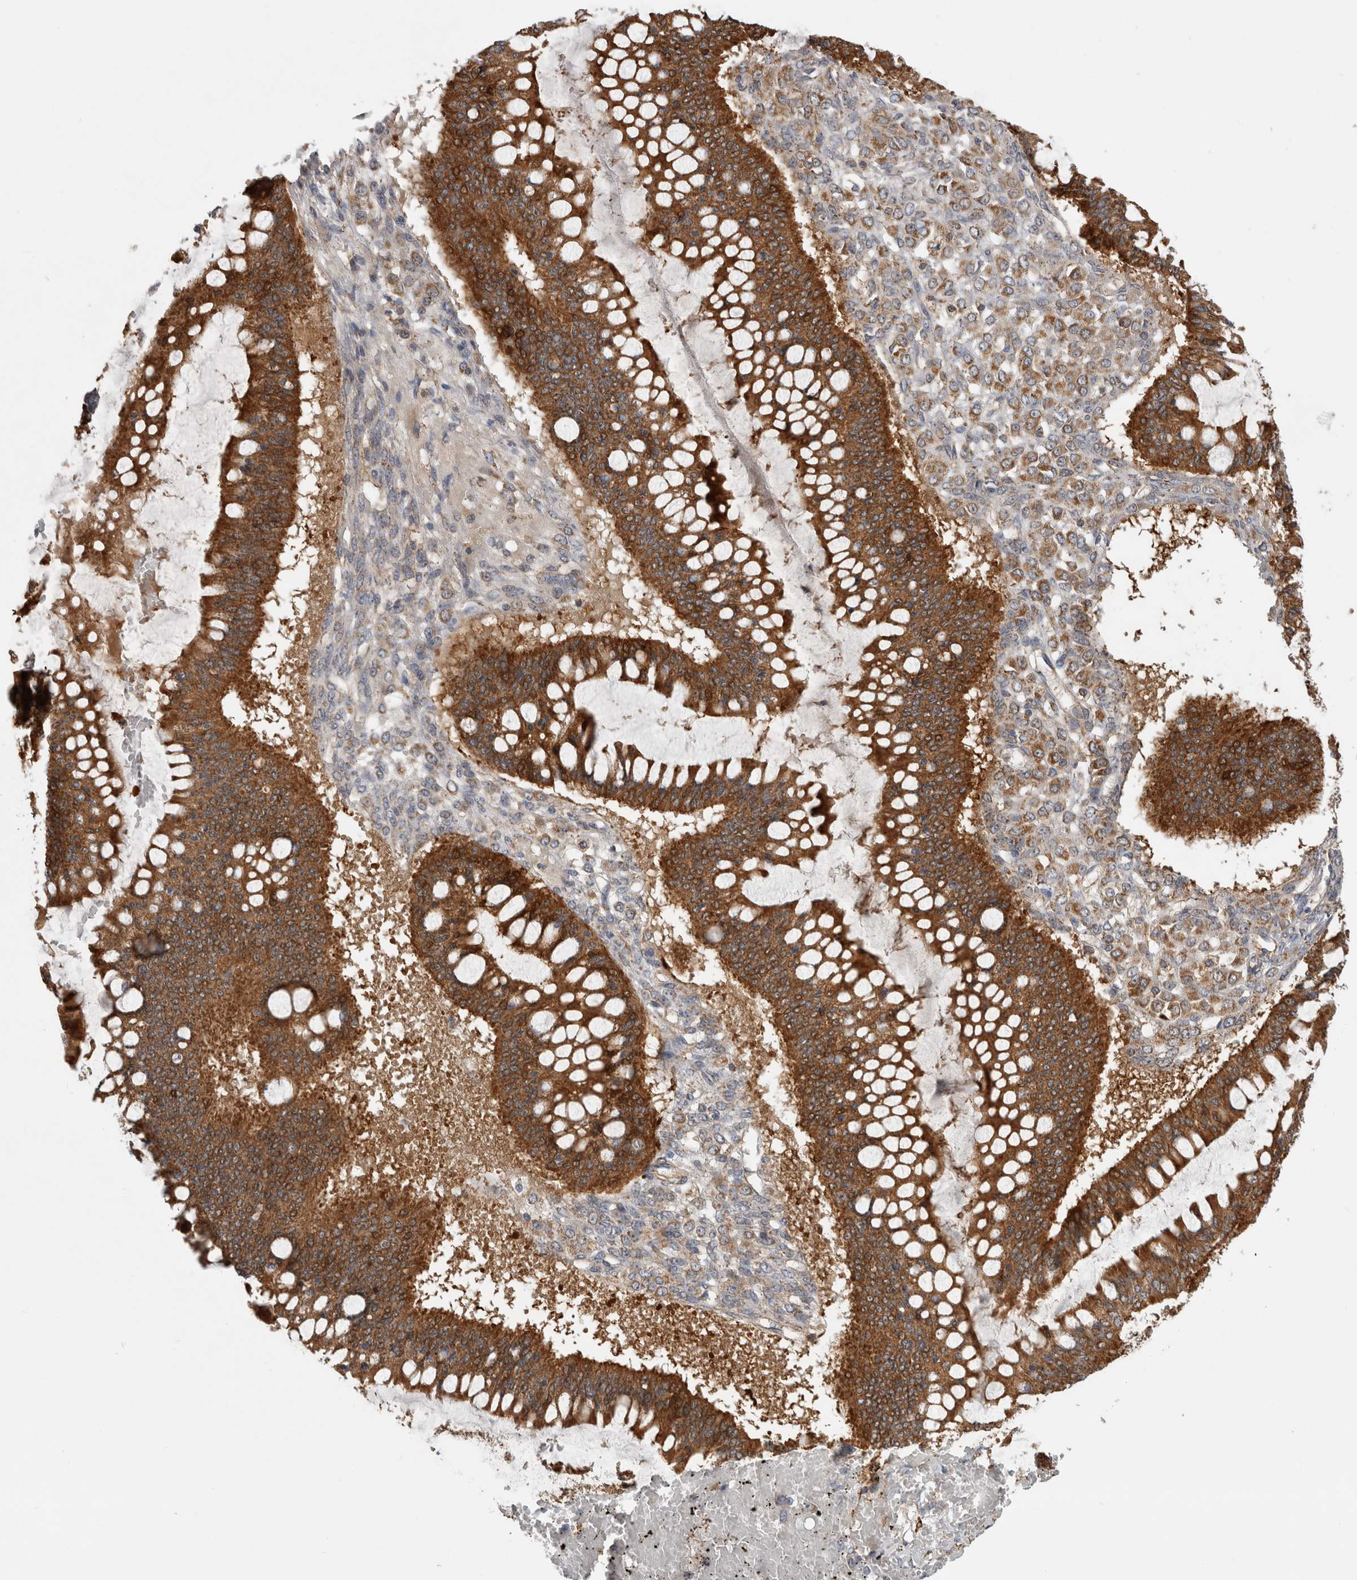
{"staining": {"intensity": "strong", "quantity": ">75%", "location": "cytoplasmic/membranous"}, "tissue": "ovarian cancer", "cell_type": "Tumor cells", "image_type": "cancer", "snomed": [{"axis": "morphology", "description": "Cystadenocarcinoma, mucinous, NOS"}, {"axis": "topography", "description": "Ovary"}], "caption": "This histopathology image exhibits IHC staining of human ovarian mucinous cystadenocarcinoma, with high strong cytoplasmic/membranous expression in about >75% of tumor cells.", "gene": "SFXN2", "patient": {"sex": "female", "age": 73}}